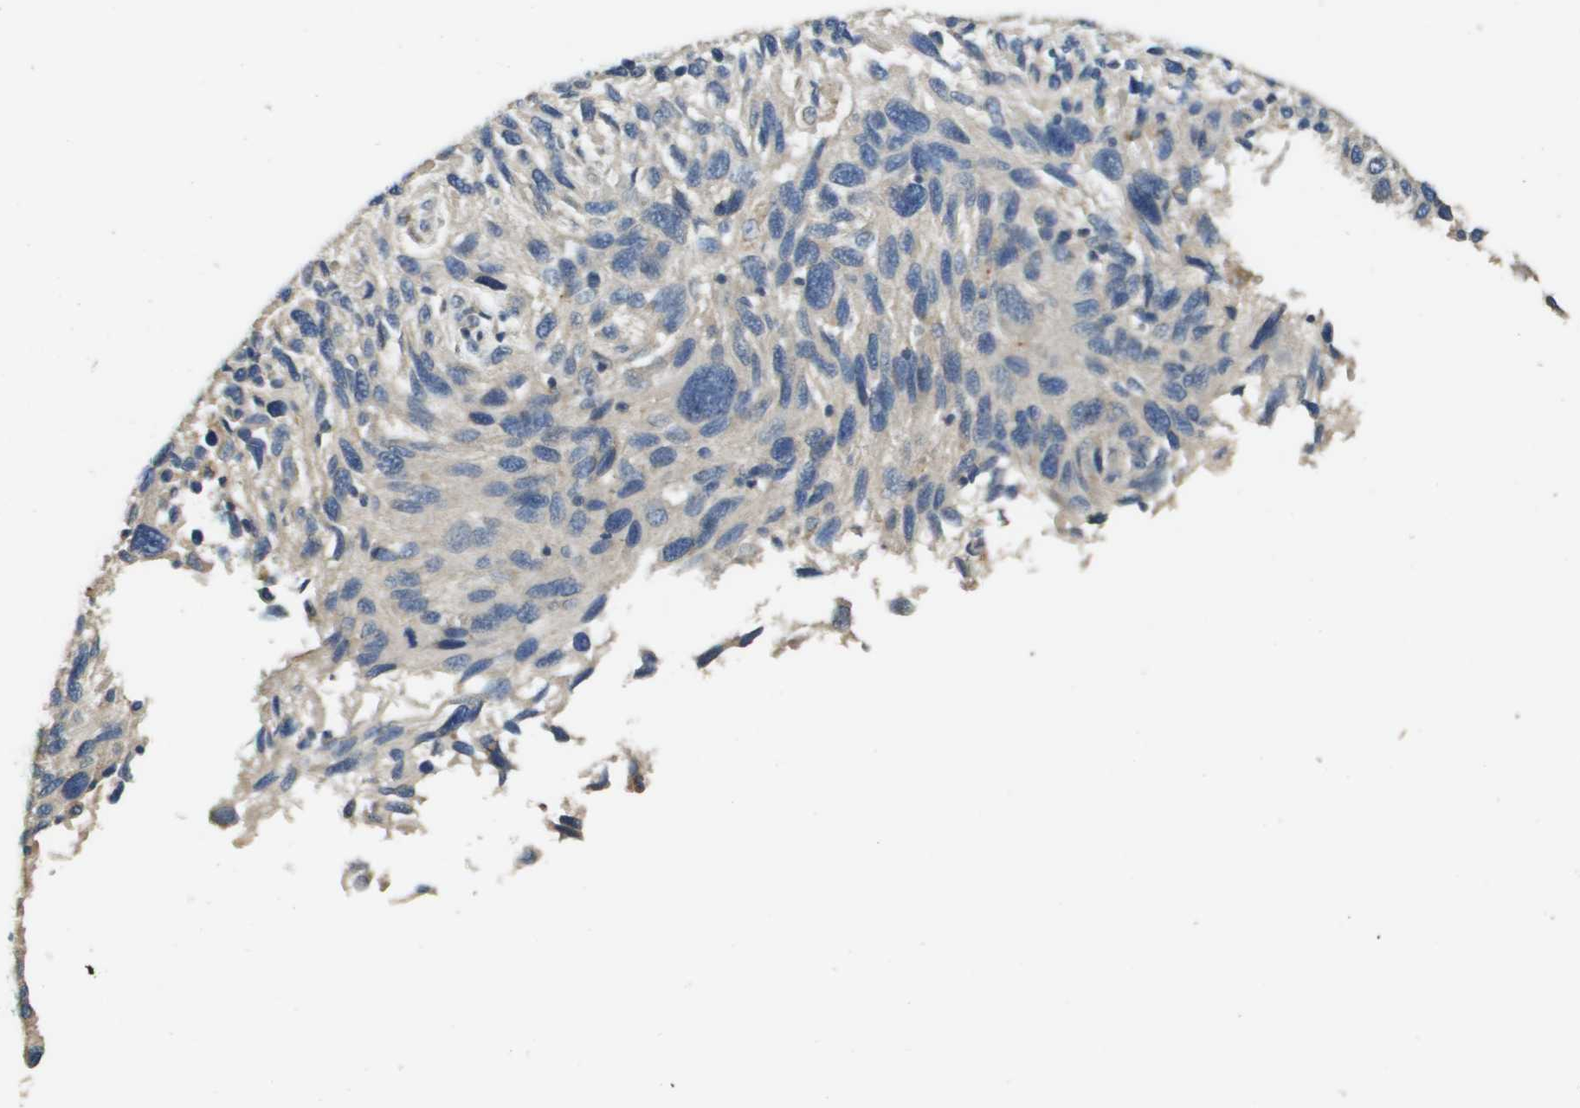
{"staining": {"intensity": "negative", "quantity": "none", "location": "none"}, "tissue": "melanoma", "cell_type": "Tumor cells", "image_type": "cancer", "snomed": [{"axis": "morphology", "description": "Malignant melanoma, NOS"}, {"axis": "topography", "description": "Skin"}], "caption": "A high-resolution image shows IHC staining of malignant melanoma, which shows no significant positivity in tumor cells.", "gene": "RAB27B", "patient": {"sex": "male", "age": 53}}